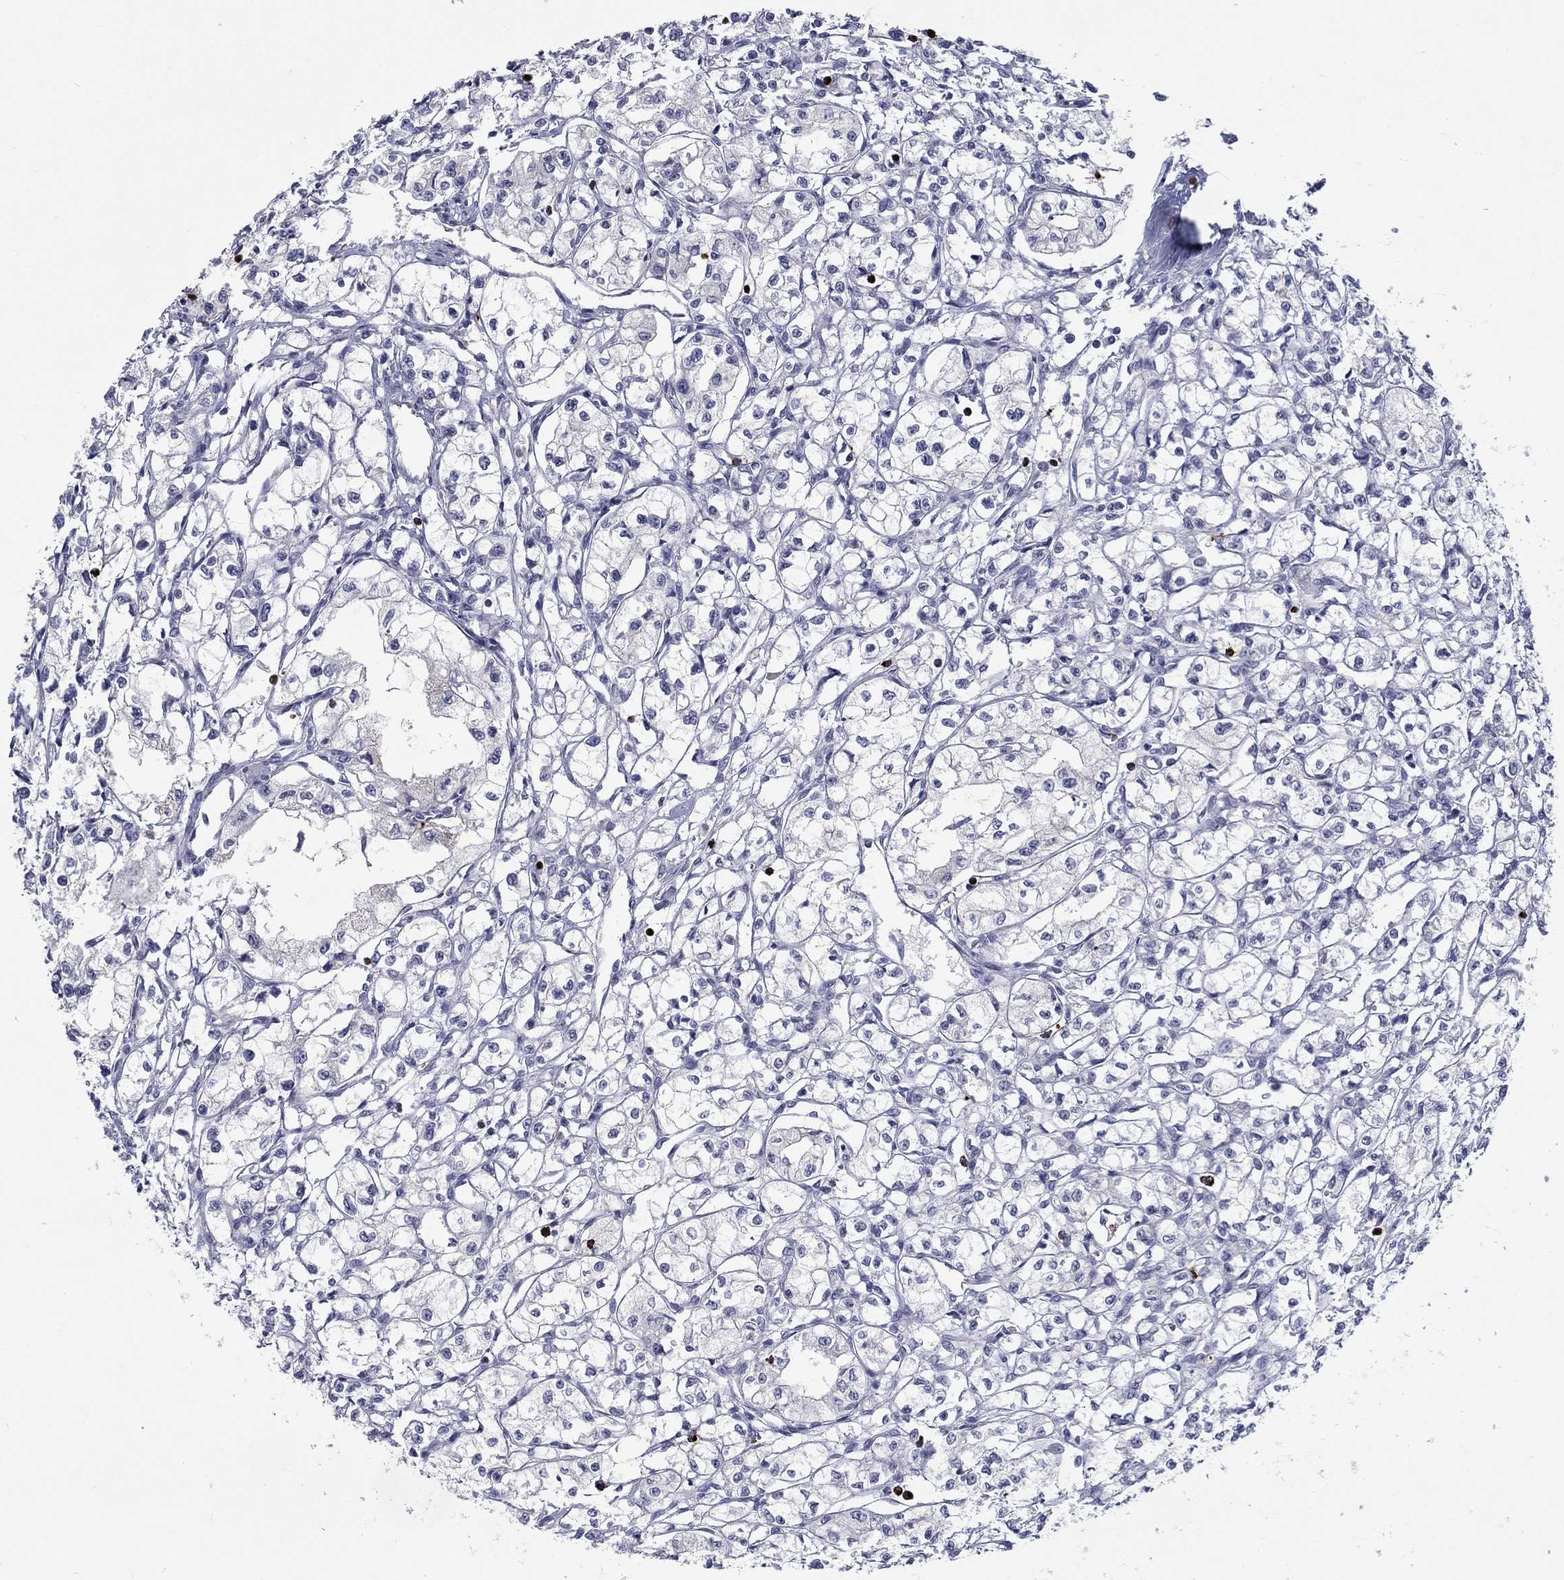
{"staining": {"intensity": "negative", "quantity": "none", "location": "none"}, "tissue": "renal cancer", "cell_type": "Tumor cells", "image_type": "cancer", "snomed": [{"axis": "morphology", "description": "Adenocarcinoma, NOS"}, {"axis": "topography", "description": "Kidney"}], "caption": "The IHC histopathology image has no significant staining in tumor cells of renal adenocarcinoma tissue. (DAB (3,3'-diaminobenzidine) IHC visualized using brightfield microscopy, high magnification).", "gene": "GZMA", "patient": {"sex": "male", "age": 56}}